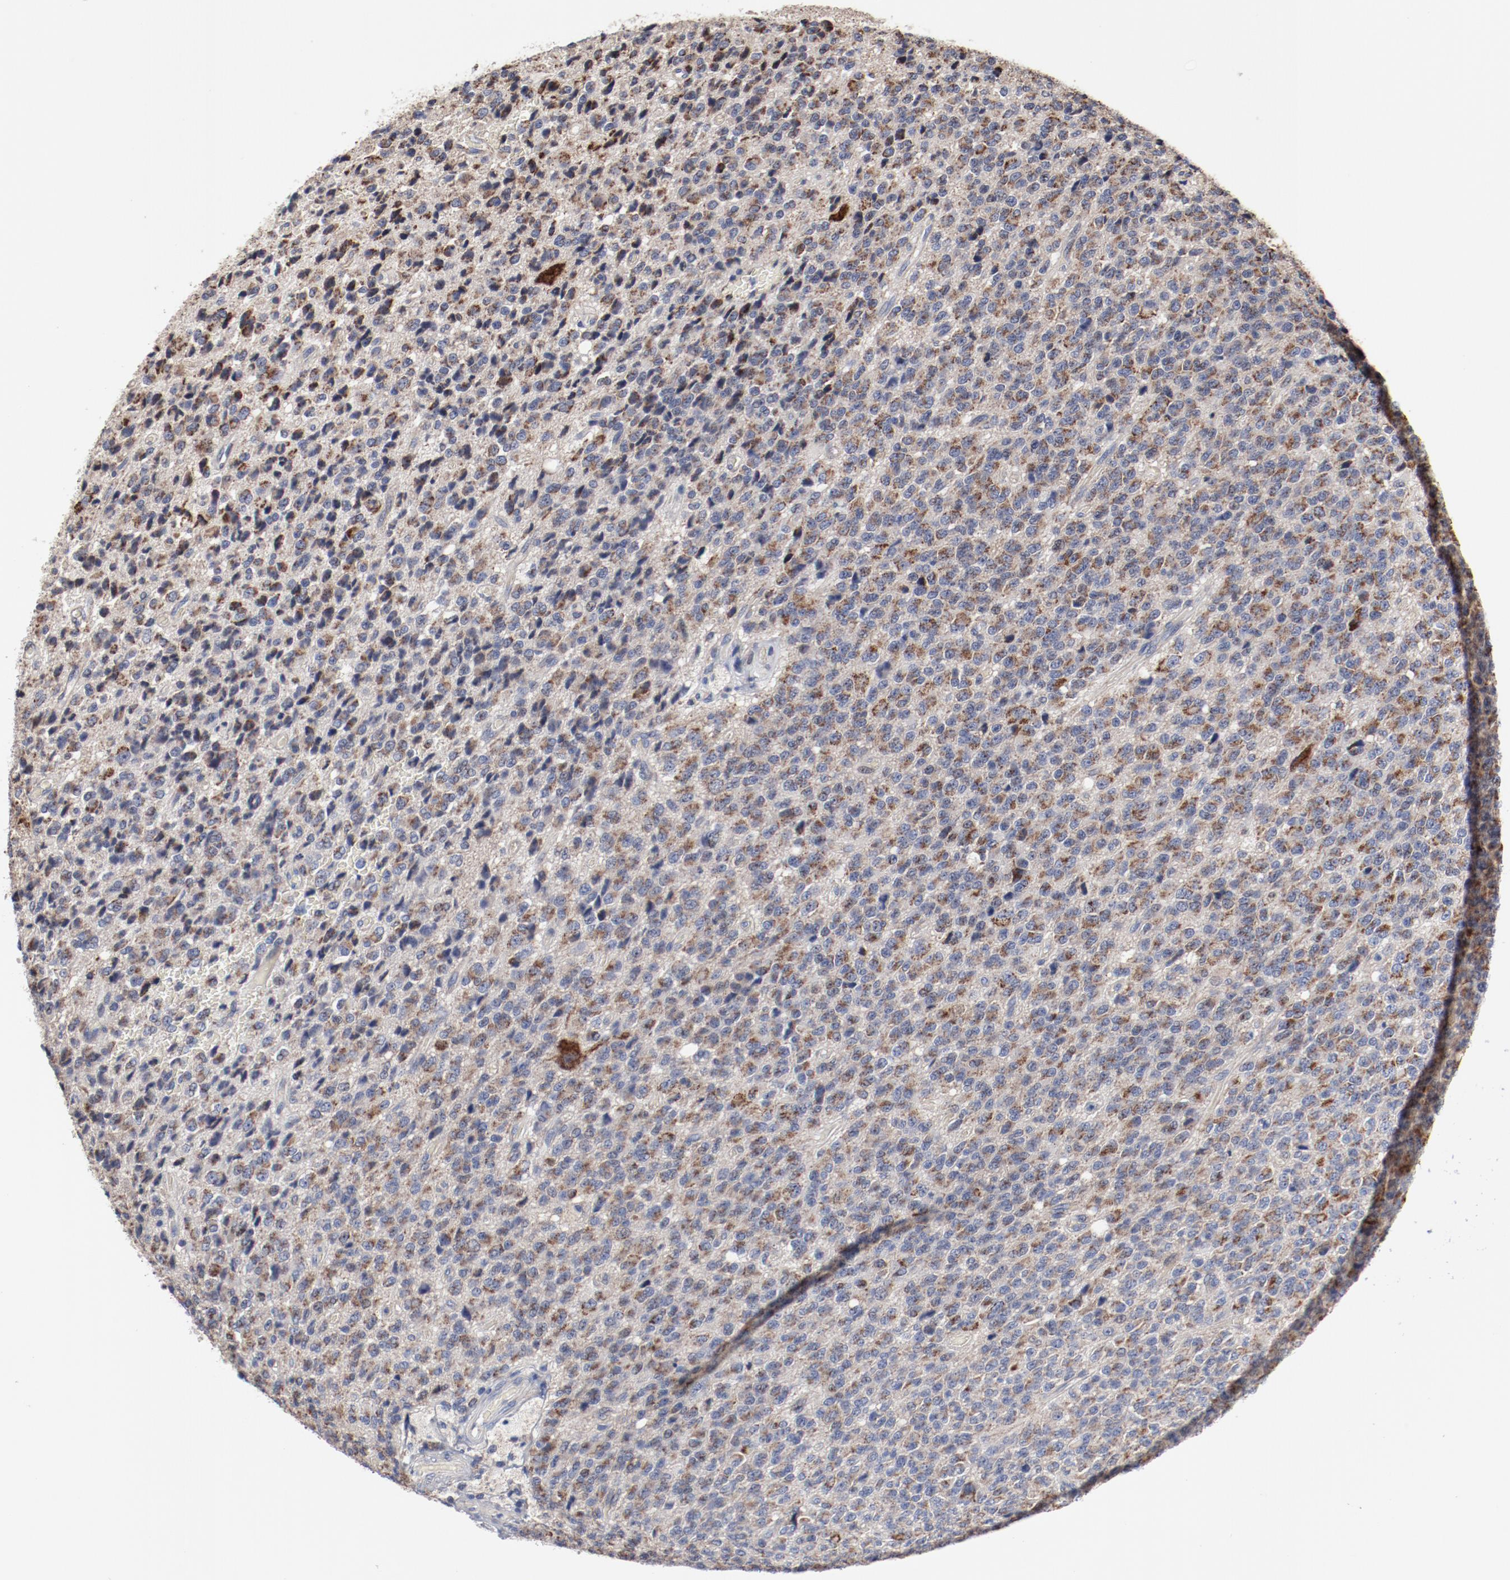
{"staining": {"intensity": "moderate", "quantity": "25%-75%", "location": "cytoplasmic/membranous"}, "tissue": "glioma", "cell_type": "Tumor cells", "image_type": "cancer", "snomed": [{"axis": "morphology", "description": "Glioma, malignant, High grade"}, {"axis": "topography", "description": "pancreas cauda"}], "caption": "Malignant glioma (high-grade) tissue reveals moderate cytoplasmic/membranous staining in approximately 25%-75% of tumor cells", "gene": "NDUFV2", "patient": {"sex": "male", "age": 60}}